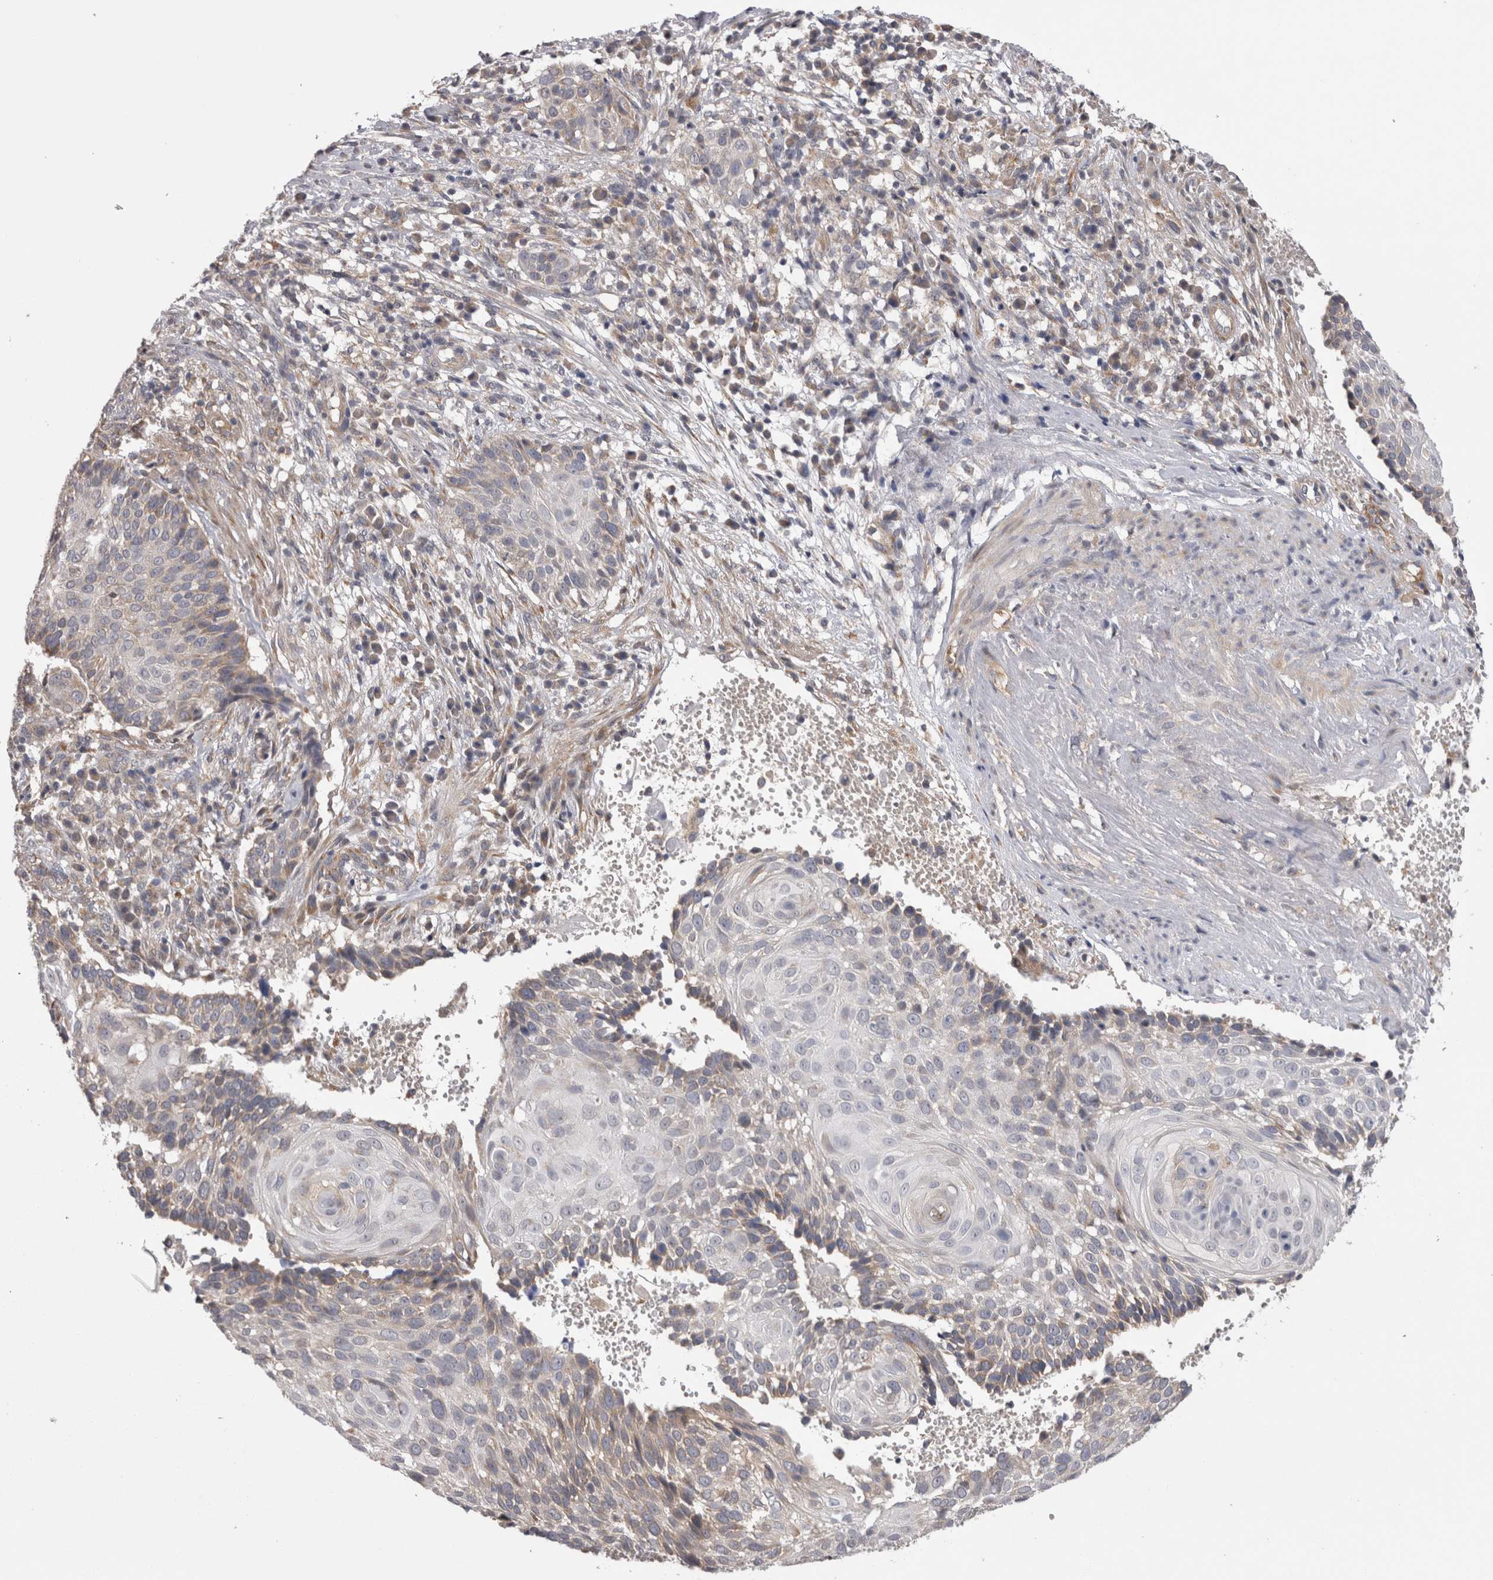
{"staining": {"intensity": "weak", "quantity": "<25%", "location": "cytoplasmic/membranous"}, "tissue": "cervical cancer", "cell_type": "Tumor cells", "image_type": "cancer", "snomed": [{"axis": "morphology", "description": "Squamous cell carcinoma, NOS"}, {"axis": "topography", "description": "Cervix"}], "caption": "An immunohistochemistry histopathology image of cervical cancer is shown. There is no staining in tumor cells of cervical cancer.", "gene": "ARHGAP29", "patient": {"sex": "female", "age": 74}}